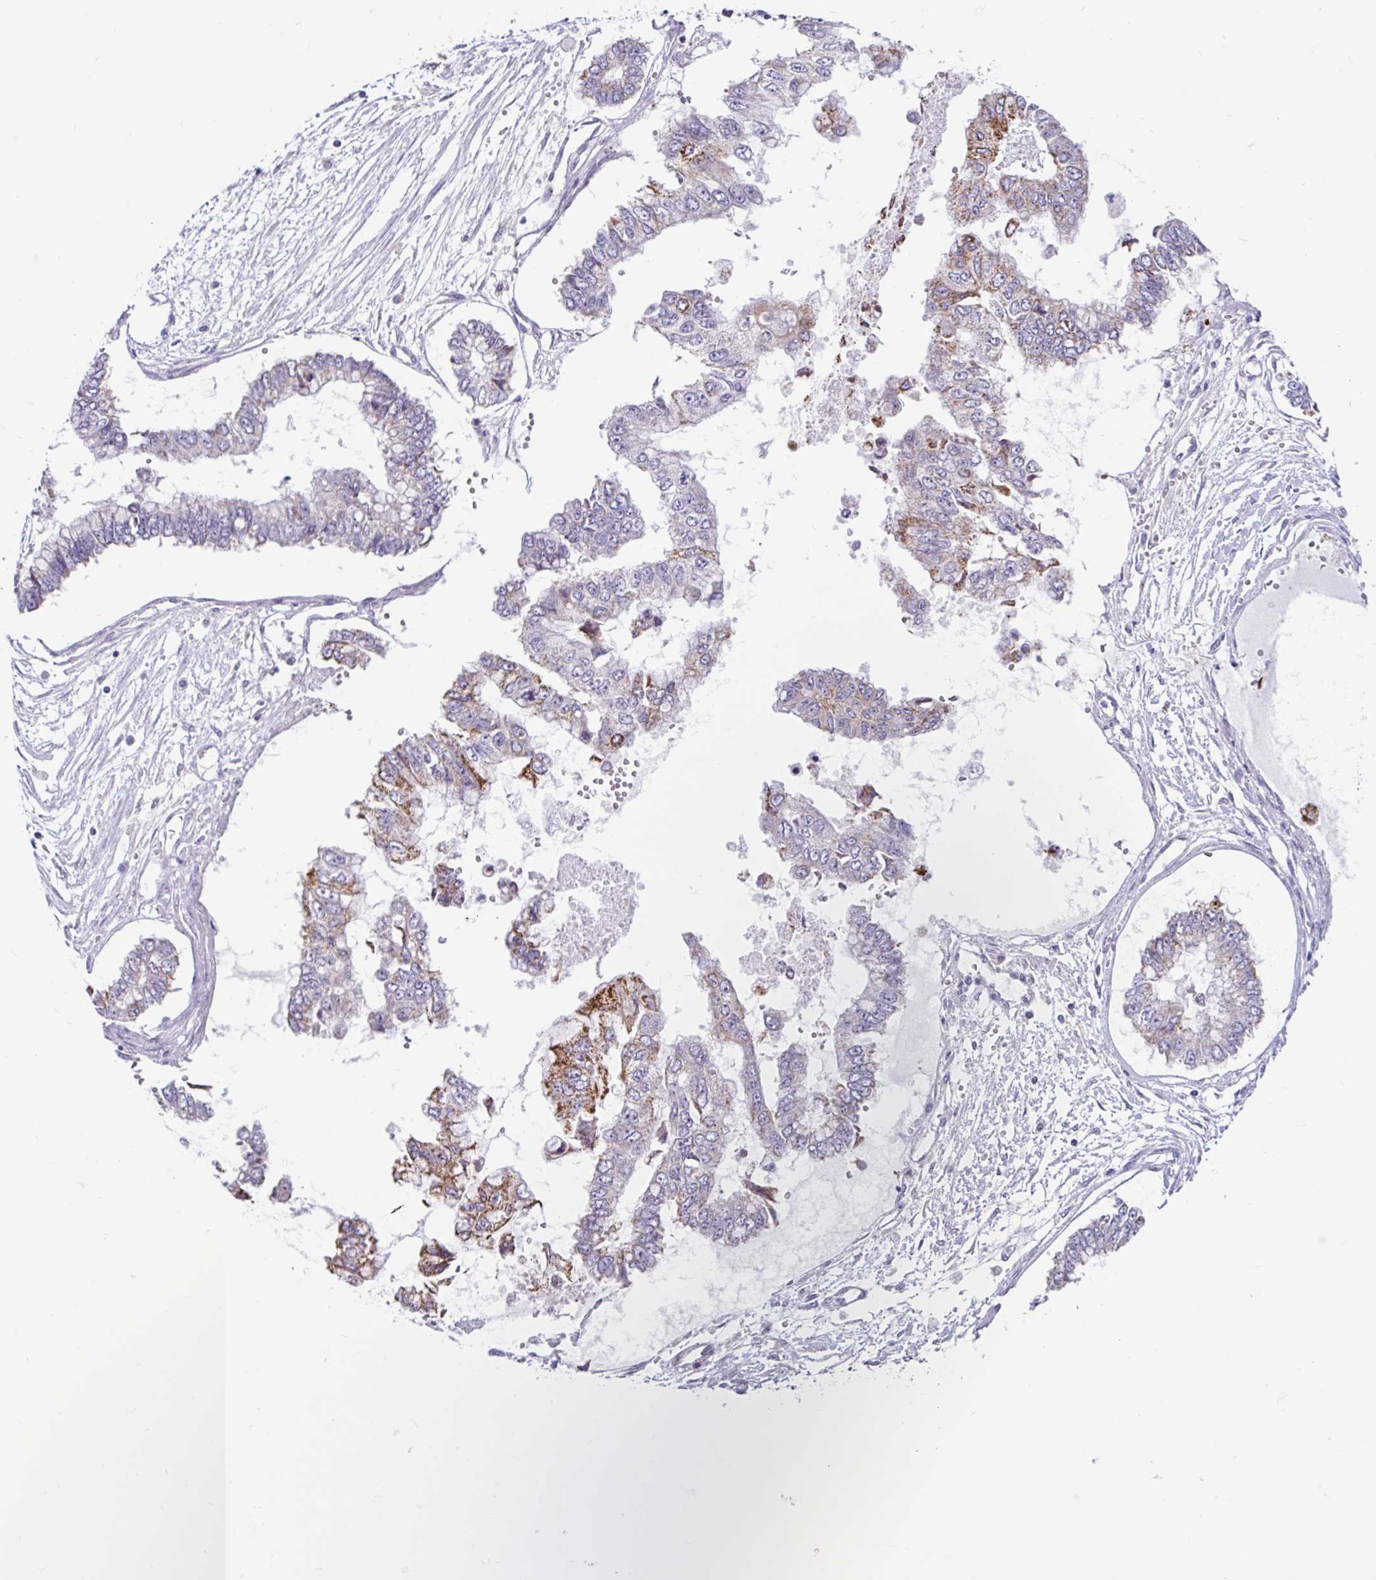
{"staining": {"intensity": "moderate", "quantity": "25%-75%", "location": "cytoplasmic/membranous"}, "tissue": "ovarian cancer", "cell_type": "Tumor cells", "image_type": "cancer", "snomed": [{"axis": "morphology", "description": "Cystadenocarcinoma, mucinous, NOS"}, {"axis": "topography", "description": "Ovary"}], "caption": "Immunohistochemistry of human ovarian cancer demonstrates medium levels of moderate cytoplasmic/membranous staining in about 25%-75% of tumor cells. (Stains: DAB in brown, nuclei in blue, Microscopy: brightfield microscopy at high magnification).", "gene": "NT5C1B", "patient": {"sex": "female", "age": 72}}